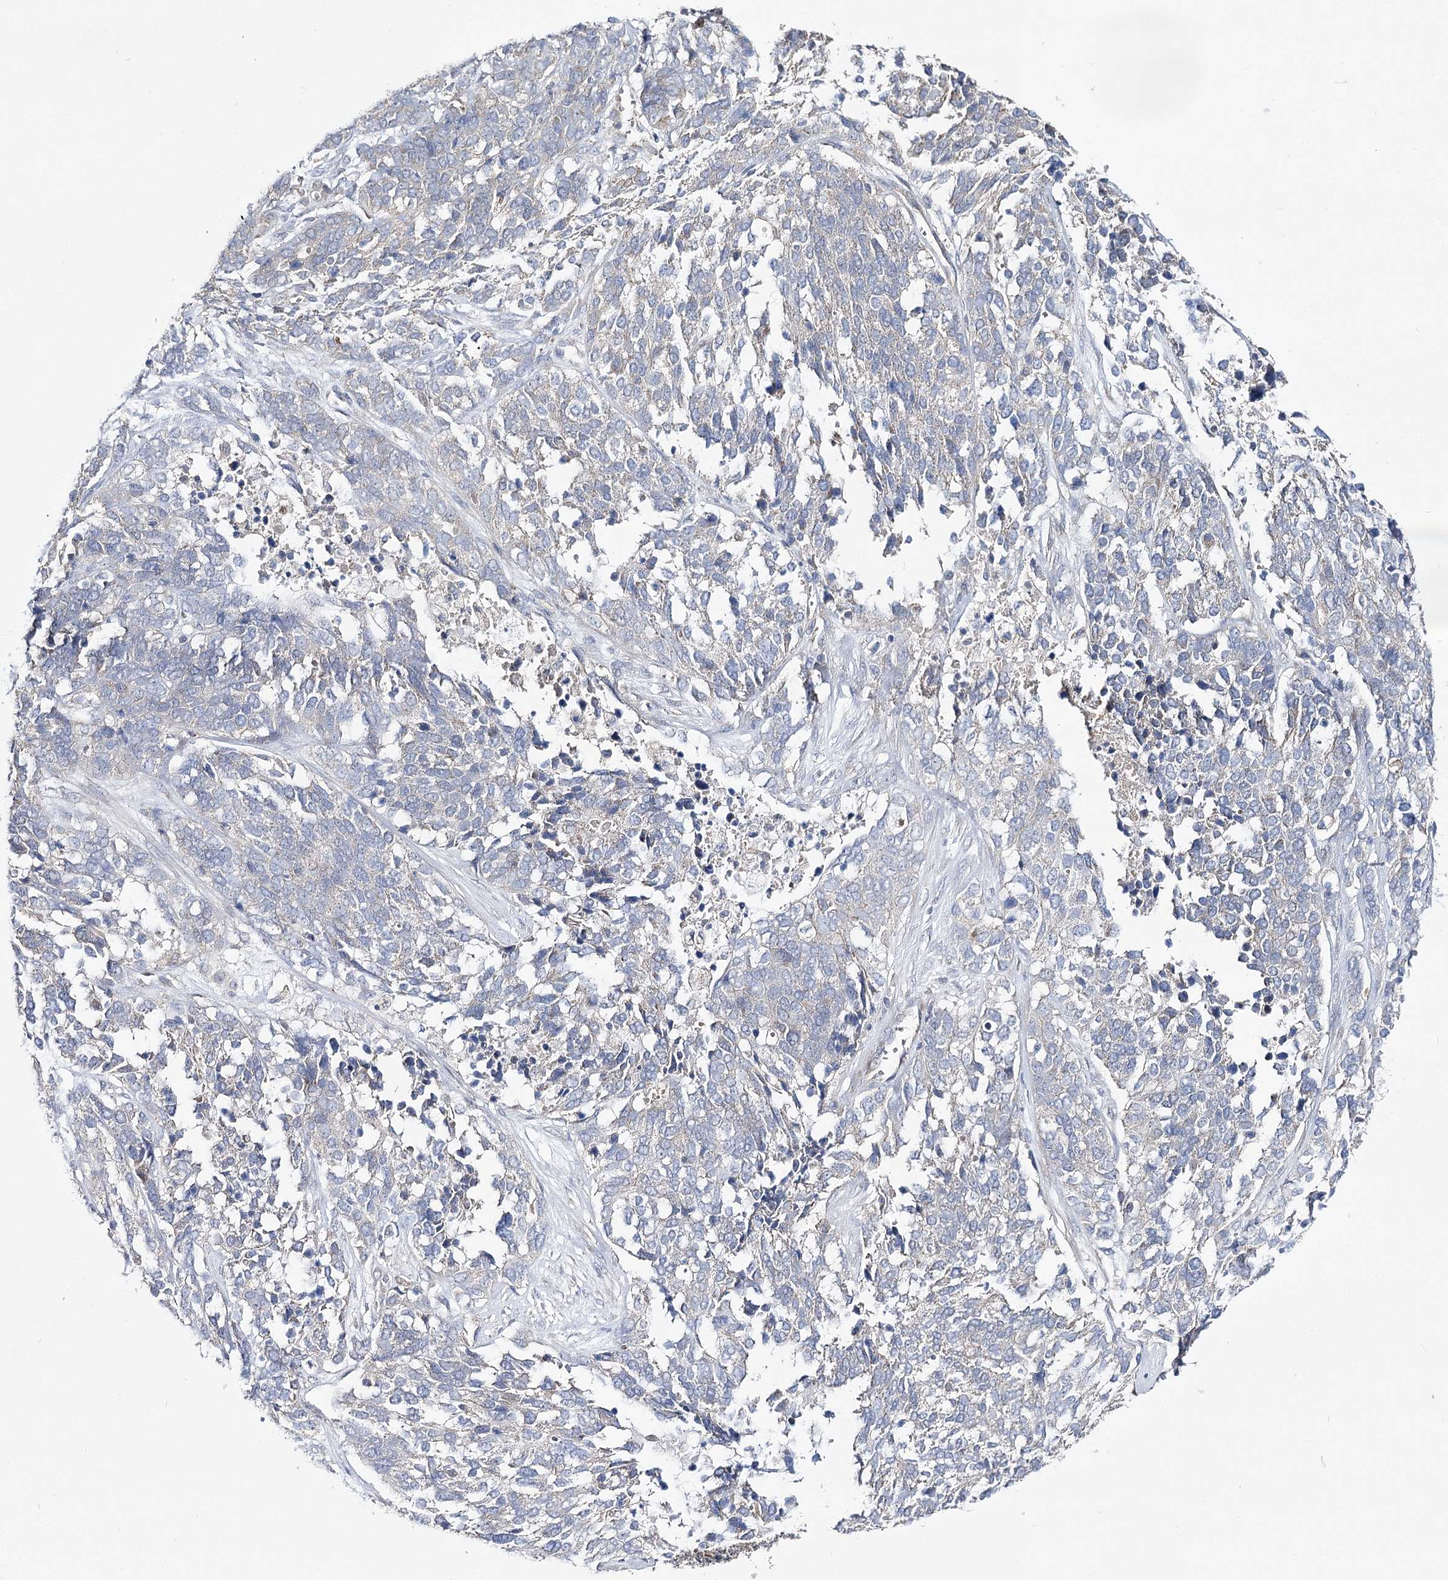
{"staining": {"intensity": "negative", "quantity": "none", "location": "none"}, "tissue": "ovarian cancer", "cell_type": "Tumor cells", "image_type": "cancer", "snomed": [{"axis": "morphology", "description": "Cystadenocarcinoma, serous, NOS"}, {"axis": "topography", "description": "Ovary"}], "caption": "Ovarian cancer (serous cystadenocarcinoma) was stained to show a protein in brown. There is no significant staining in tumor cells.", "gene": "AURKC", "patient": {"sex": "female", "age": 44}}